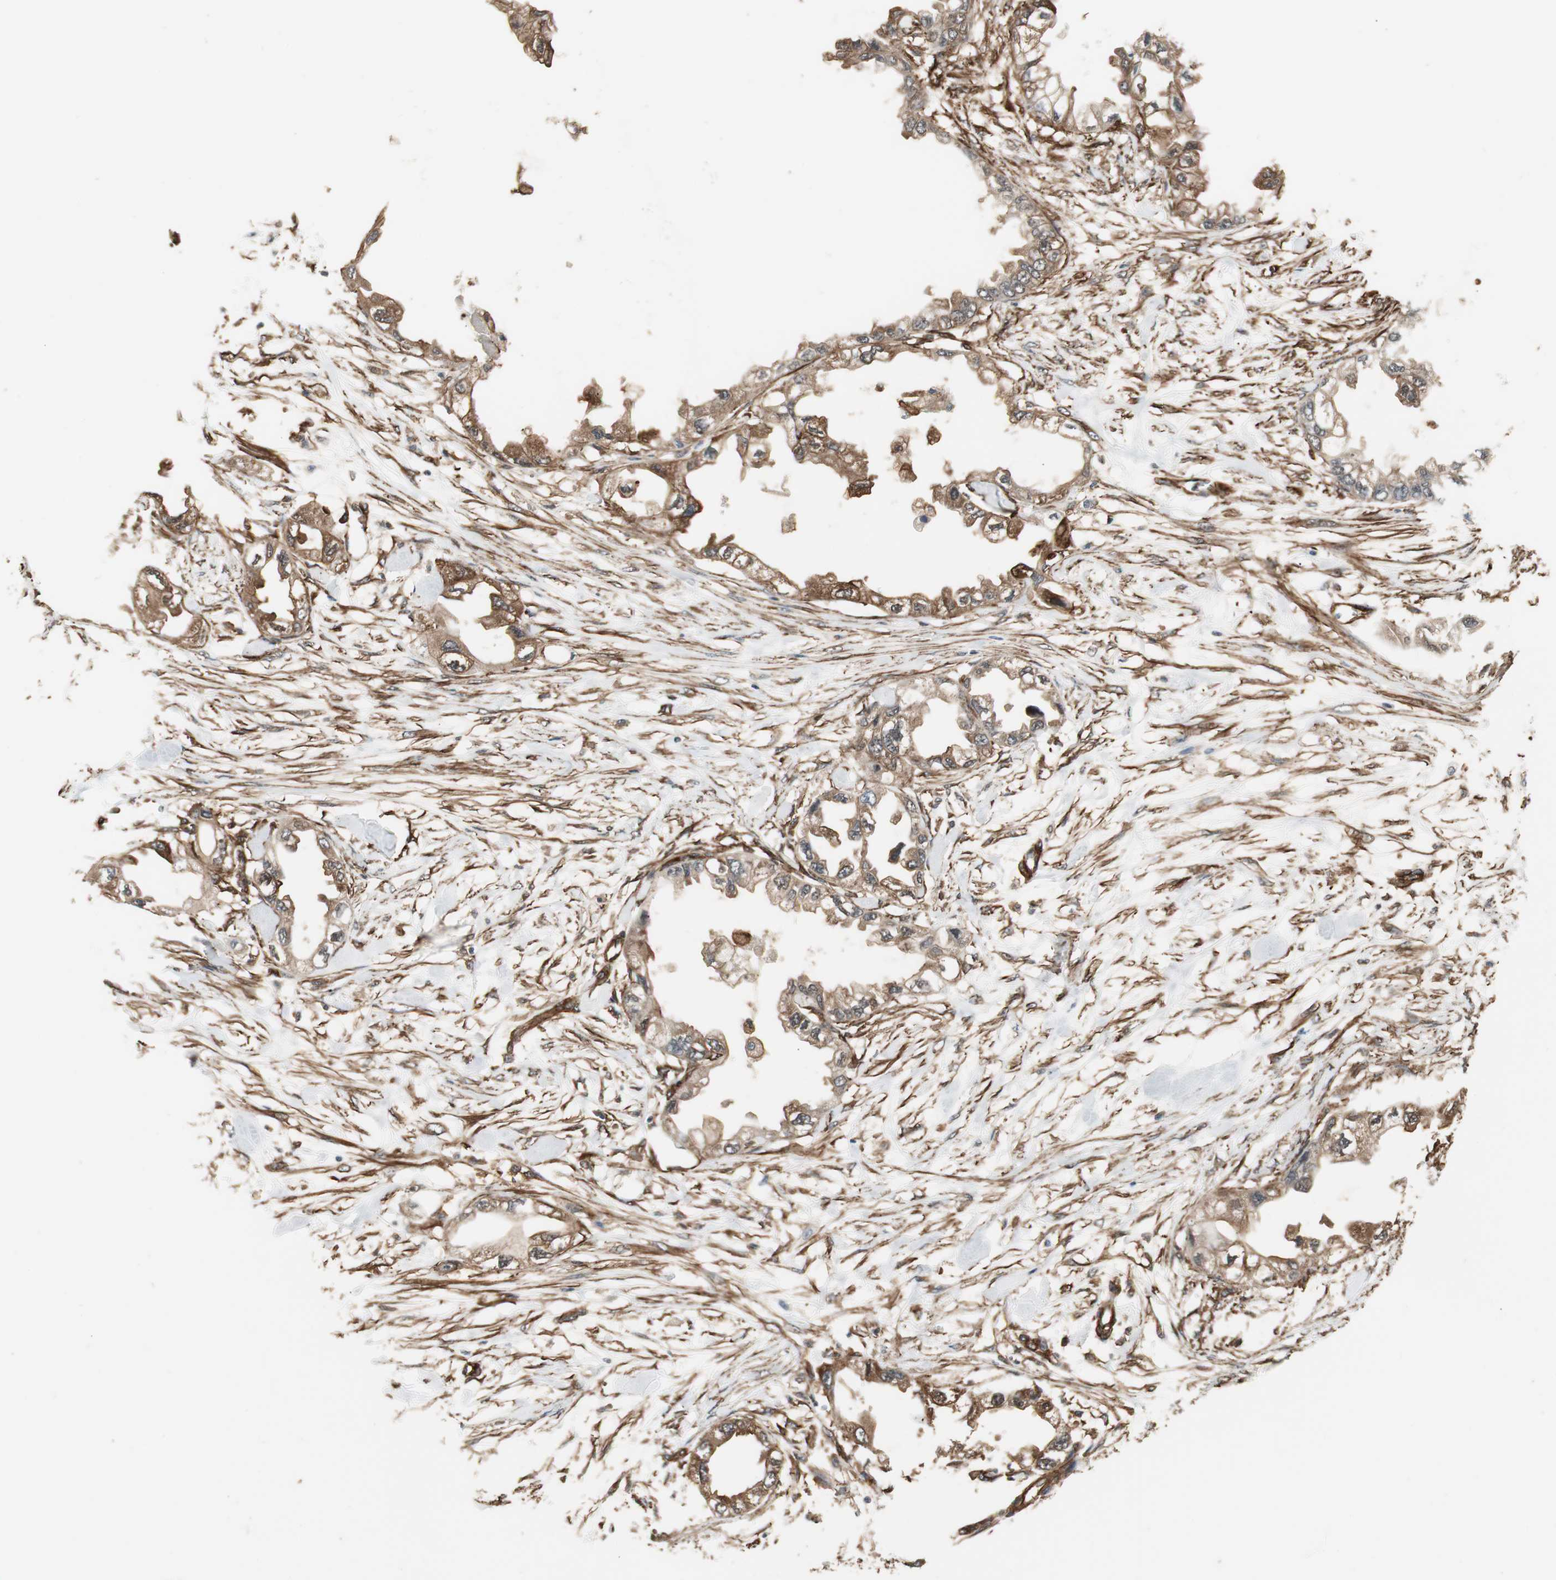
{"staining": {"intensity": "moderate", "quantity": ">75%", "location": "cytoplasmic/membranous"}, "tissue": "endometrial cancer", "cell_type": "Tumor cells", "image_type": "cancer", "snomed": [{"axis": "morphology", "description": "Adenocarcinoma, NOS"}, {"axis": "topography", "description": "Endometrium"}], "caption": "Immunohistochemistry (IHC) (DAB (3,3'-diaminobenzidine)) staining of endometrial cancer (adenocarcinoma) exhibits moderate cytoplasmic/membranous protein positivity in approximately >75% of tumor cells.", "gene": "PTPN11", "patient": {"sex": "female", "age": 67}}